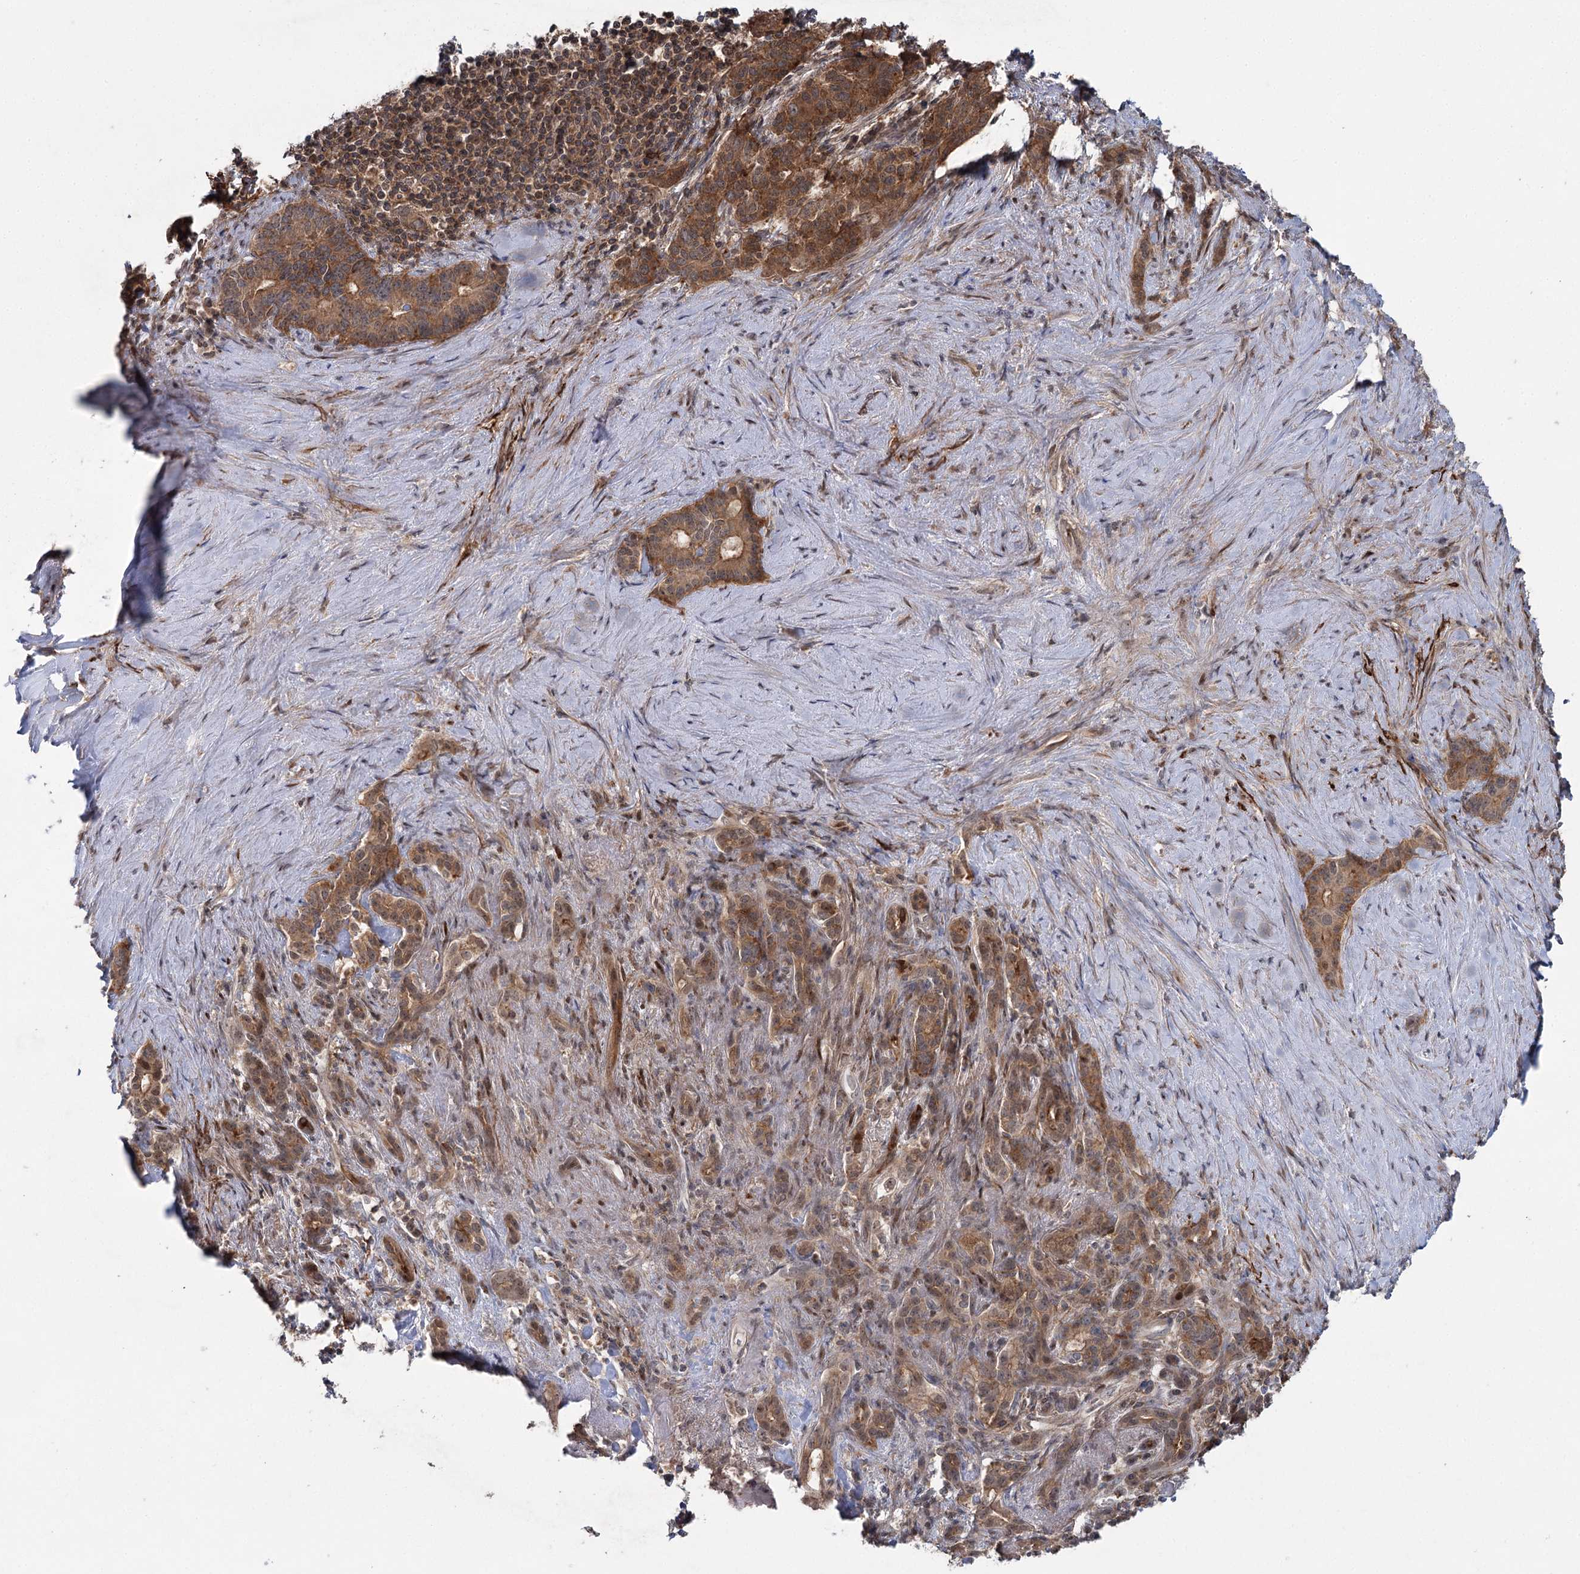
{"staining": {"intensity": "moderate", "quantity": ">75%", "location": "cytoplasmic/membranous"}, "tissue": "pancreatic cancer", "cell_type": "Tumor cells", "image_type": "cancer", "snomed": [{"axis": "morphology", "description": "Adenocarcinoma, NOS"}, {"axis": "topography", "description": "Pancreas"}], "caption": "DAB (3,3'-diaminobenzidine) immunohistochemical staining of pancreatic cancer reveals moderate cytoplasmic/membranous protein staining in approximately >75% of tumor cells.", "gene": "WDR44", "patient": {"sex": "female", "age": 74}}